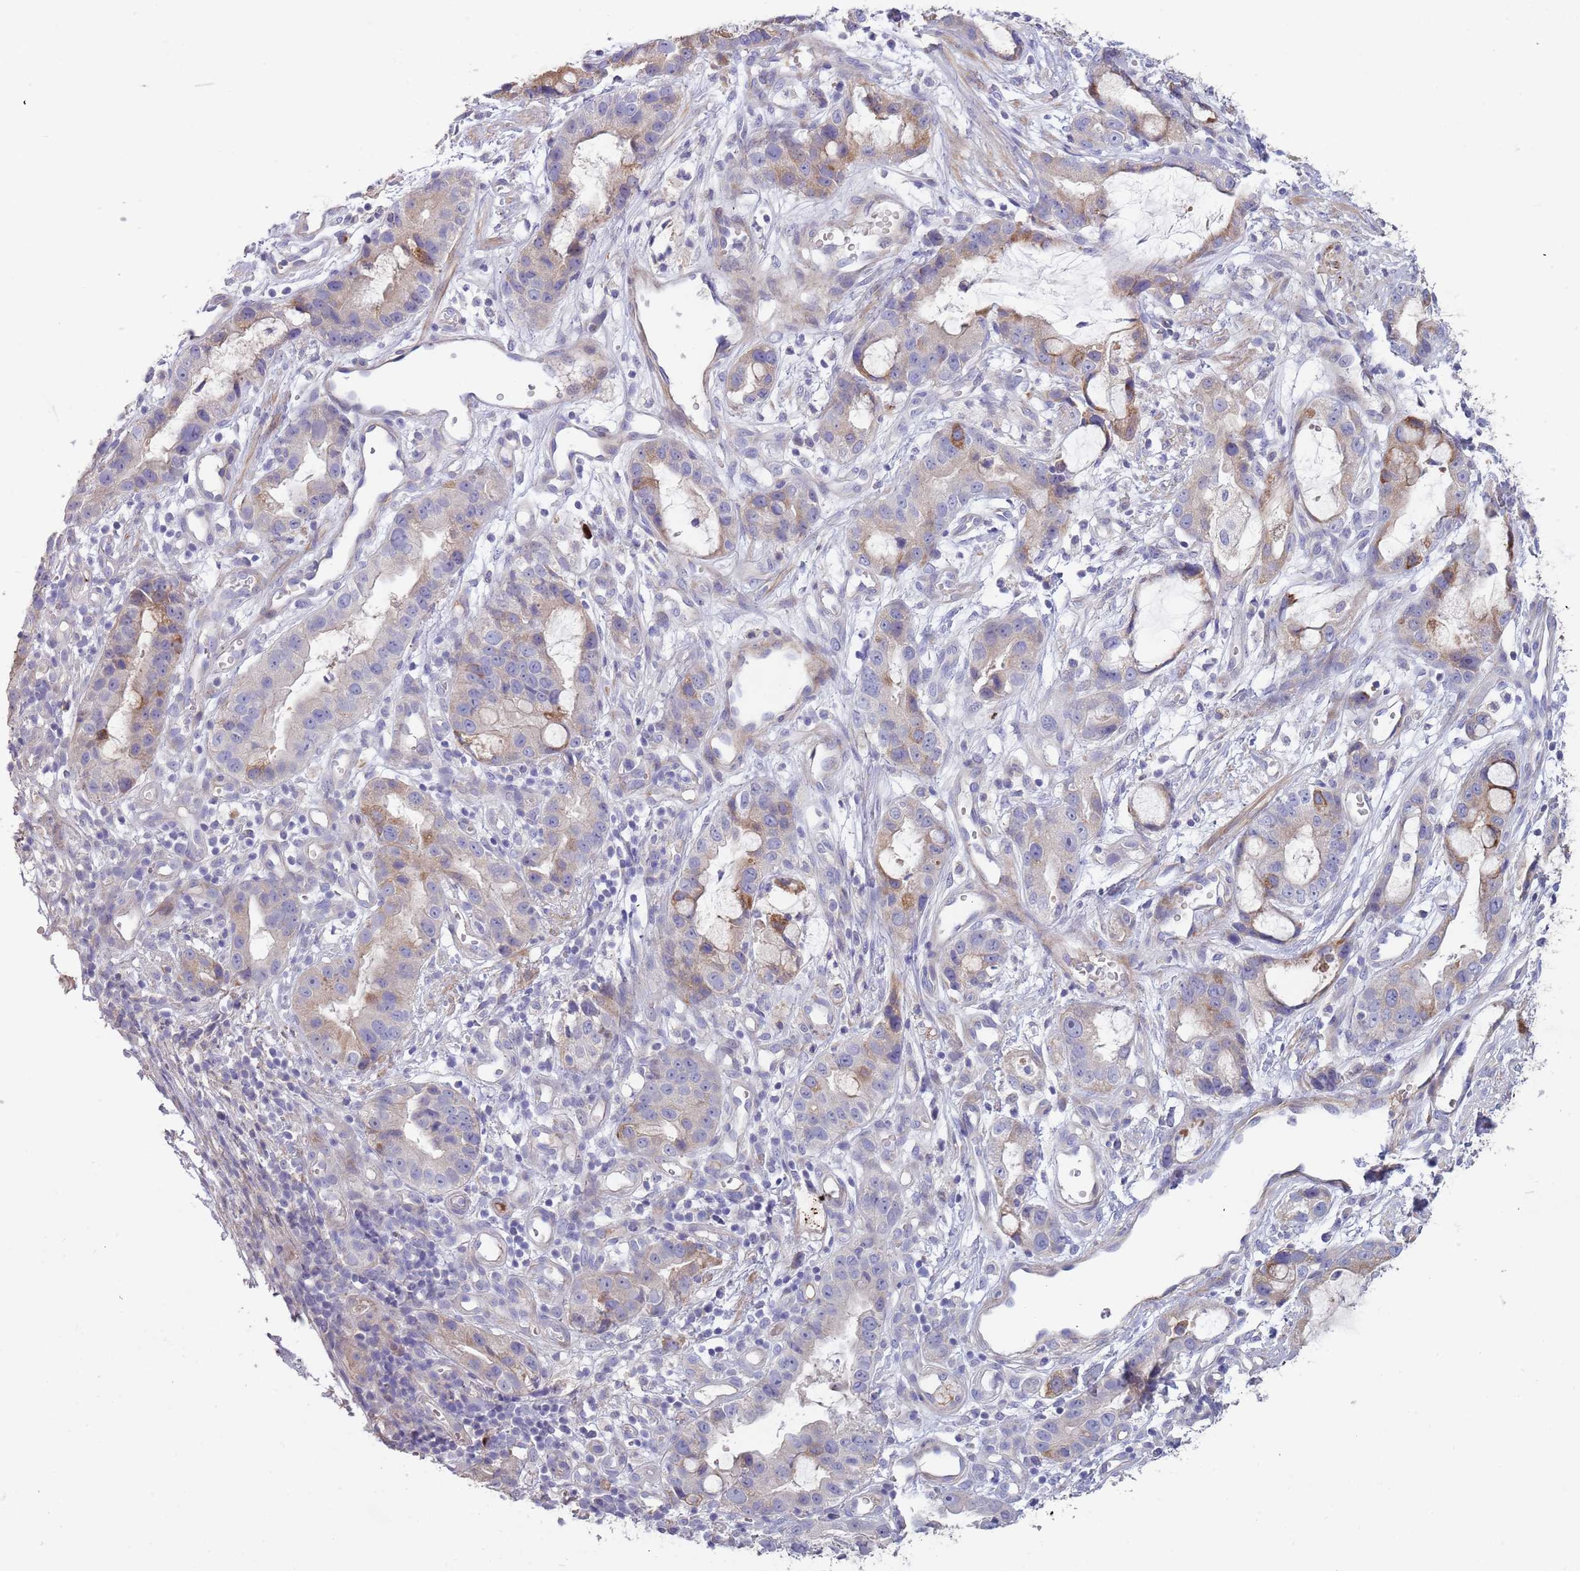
{"staining": {"intensity": "moderate", "quantity": "<25%", "location": "cytoplasmic/membranous"}, "tissue": "stomach cancer", "cell_type": "Tumor cells", "image_type": "cancer", "snomed": [{"axis": "morphology", "description": "Adenocarcinoma, NOS"}, {"axis": "topography", "description": "Stomach"}], "caption": "IHC of stomach cancer (adenocarcinoma) shows low levels of moderate cytoplasmic/membranous staining in approximately <25% of tumor cells.", "gene": "SUSD1", "patient": {"sex": "male", "age": 55}}